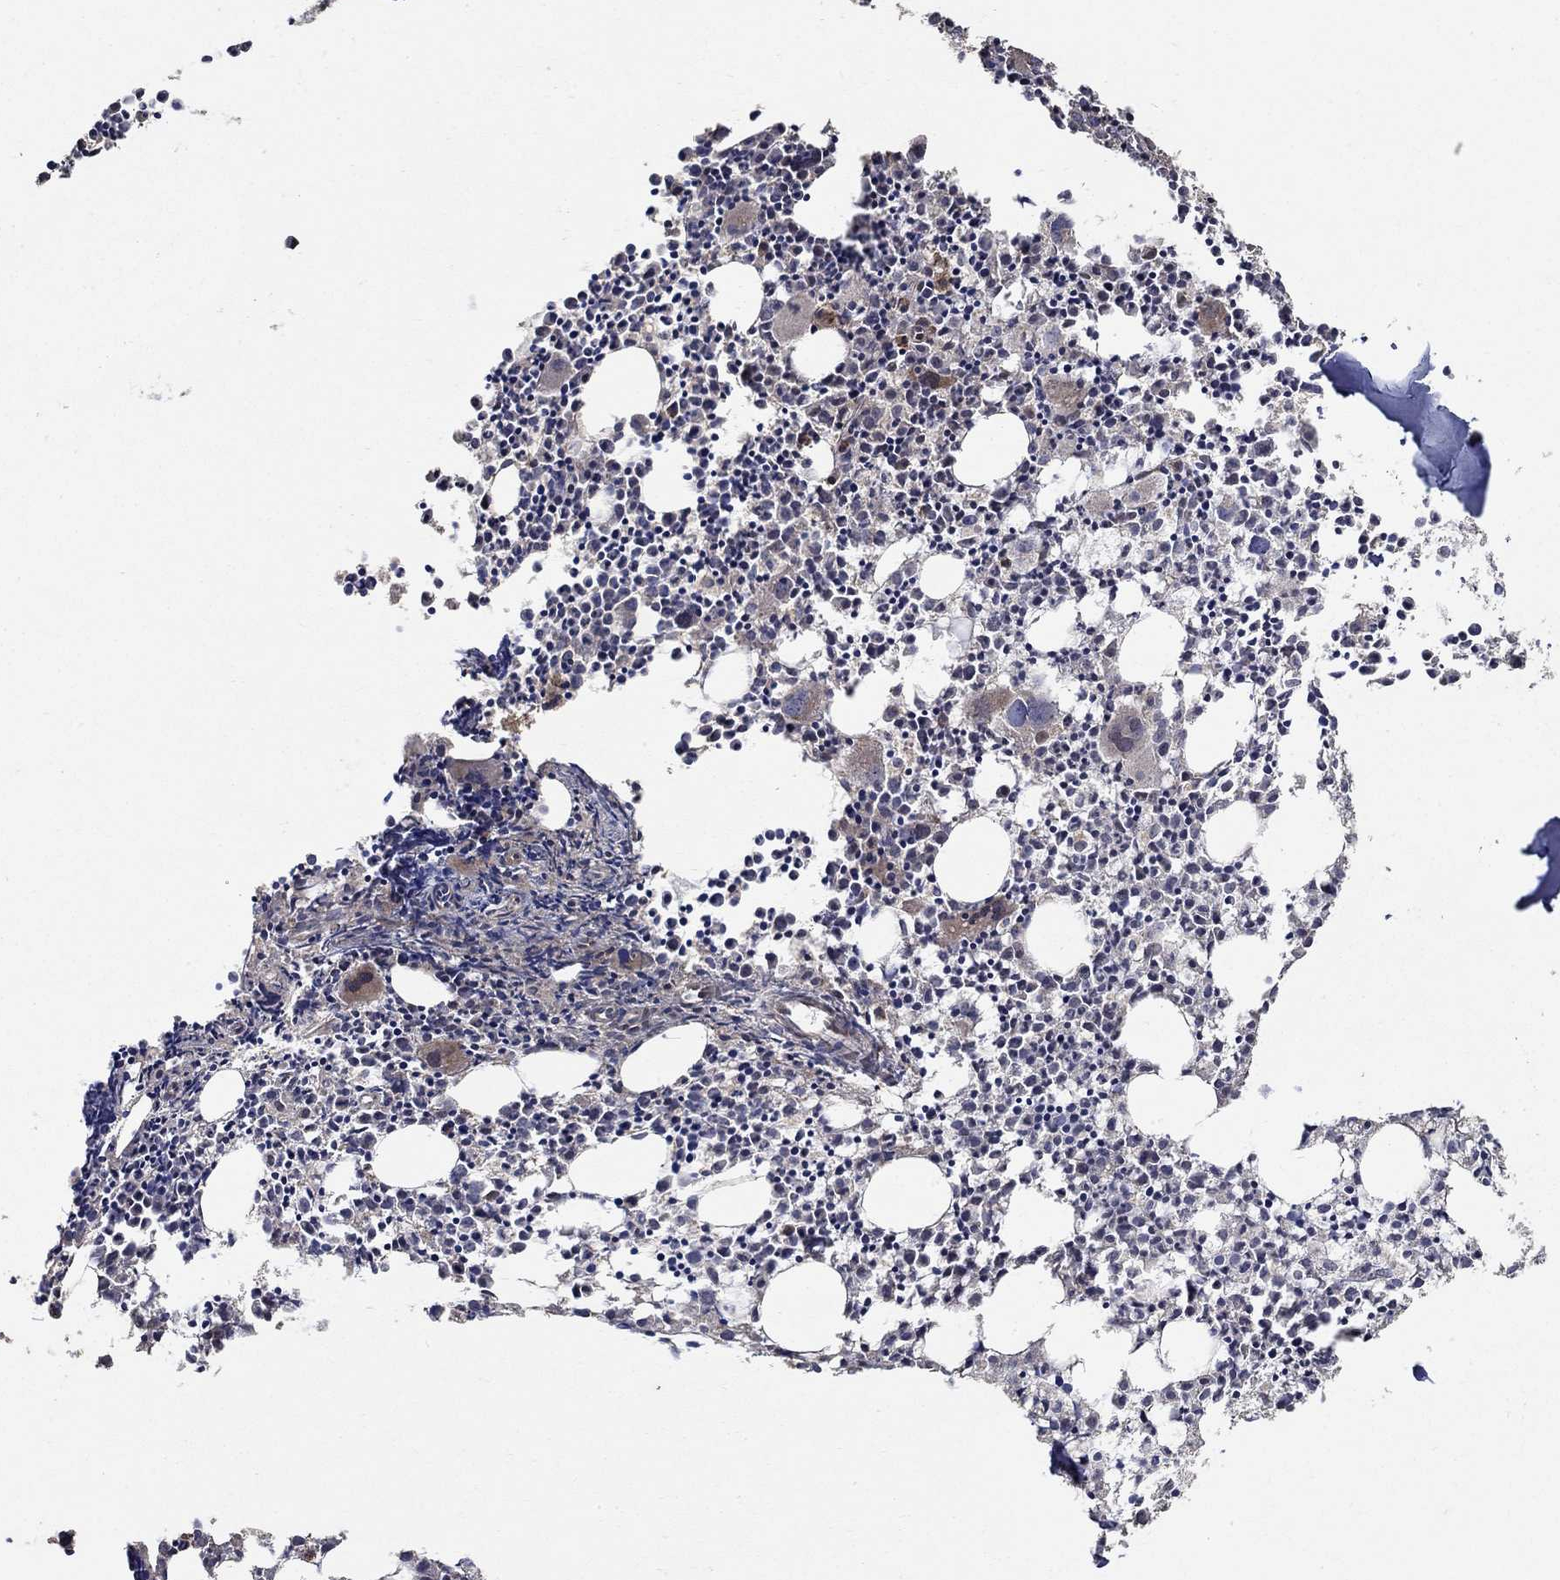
{"staining": {"intensity": "moderate", "quantity": "25%-75%", "location": "cytoplasmic/membranous,nuclear"}, "tissue": "bone marrow", "cell_type": "Hematopoietic cells", "image_type": "normal", "snomed": [{"axis": "morphology", "description": "Normal tissue, NOS"}, {"axis": "morphology", "description": "Inflammation, NOS"}, {"axis": "topography", "description": "Bone marrow"}], "caption": "Brown immunohistochemical staining in normal bone marrow demonstrates moderate cytoplasmic/membranous,nuclear positivity in about 25%-75% of hematopoietic cells. (Stains: DAB (3,3'-diaminobenzidine) in brown, nuclei in blue, Microscopy: brightfield microscopy at high magnification).", "gene": "ZNF594", "patient": {"sex": "male", "age": 3}}